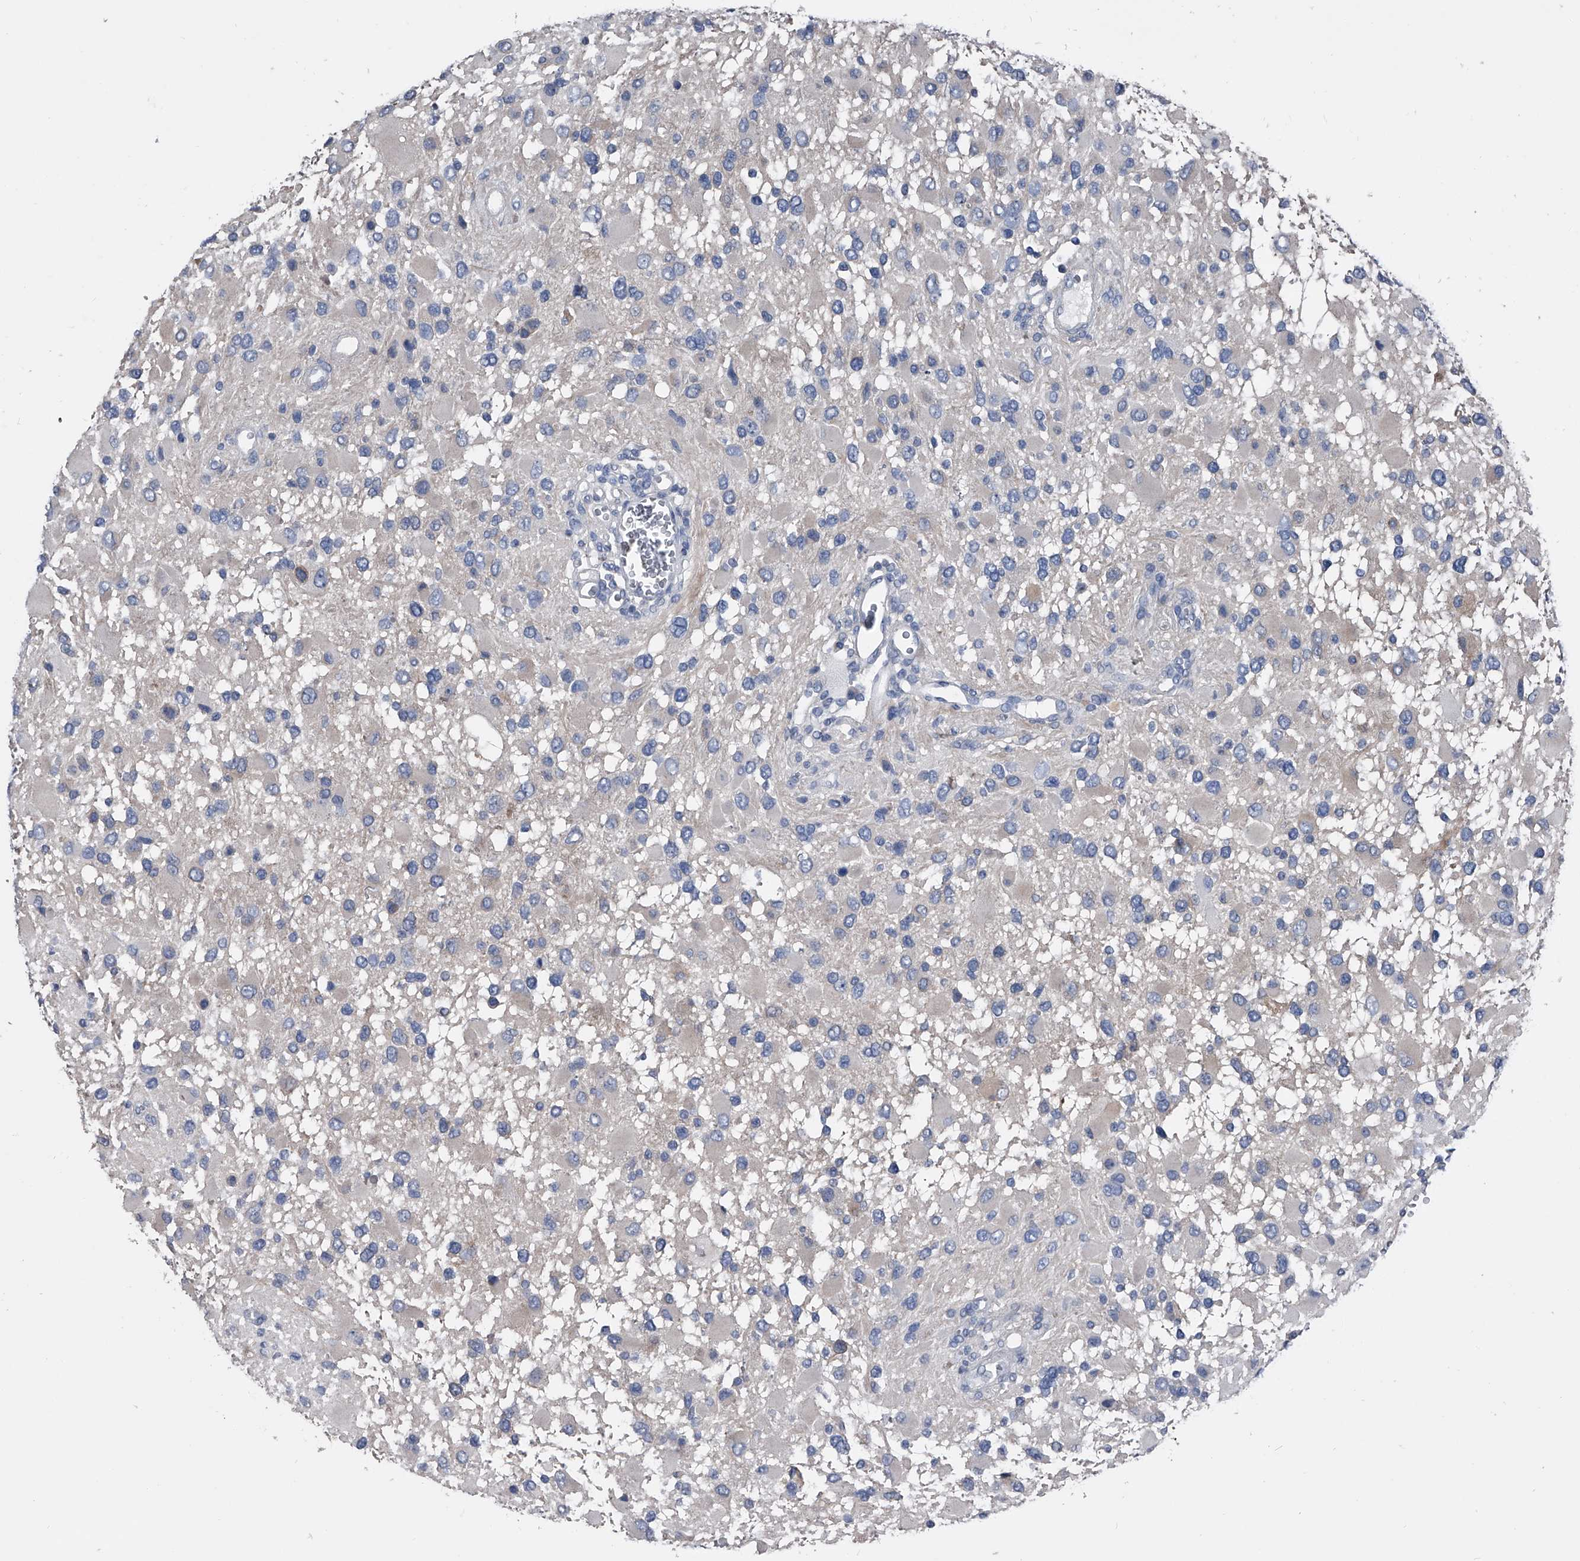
{"staining": {"intensity": "negative", "quantity": "none", "location": "none"}, "tissue": "glioma", "cell_type": "Tumor cells", "image_type": "cancer", "snomed": [{"axis": "morphology", "description": "Glioma, malignant, High grade"}, {"axis": "topography", "description": "Brain"}], "caption": "Tumor cells show no significant protein staining in glioma.", "gene": "KIF13A", "patient": {"sex": "male", "age": 53}}